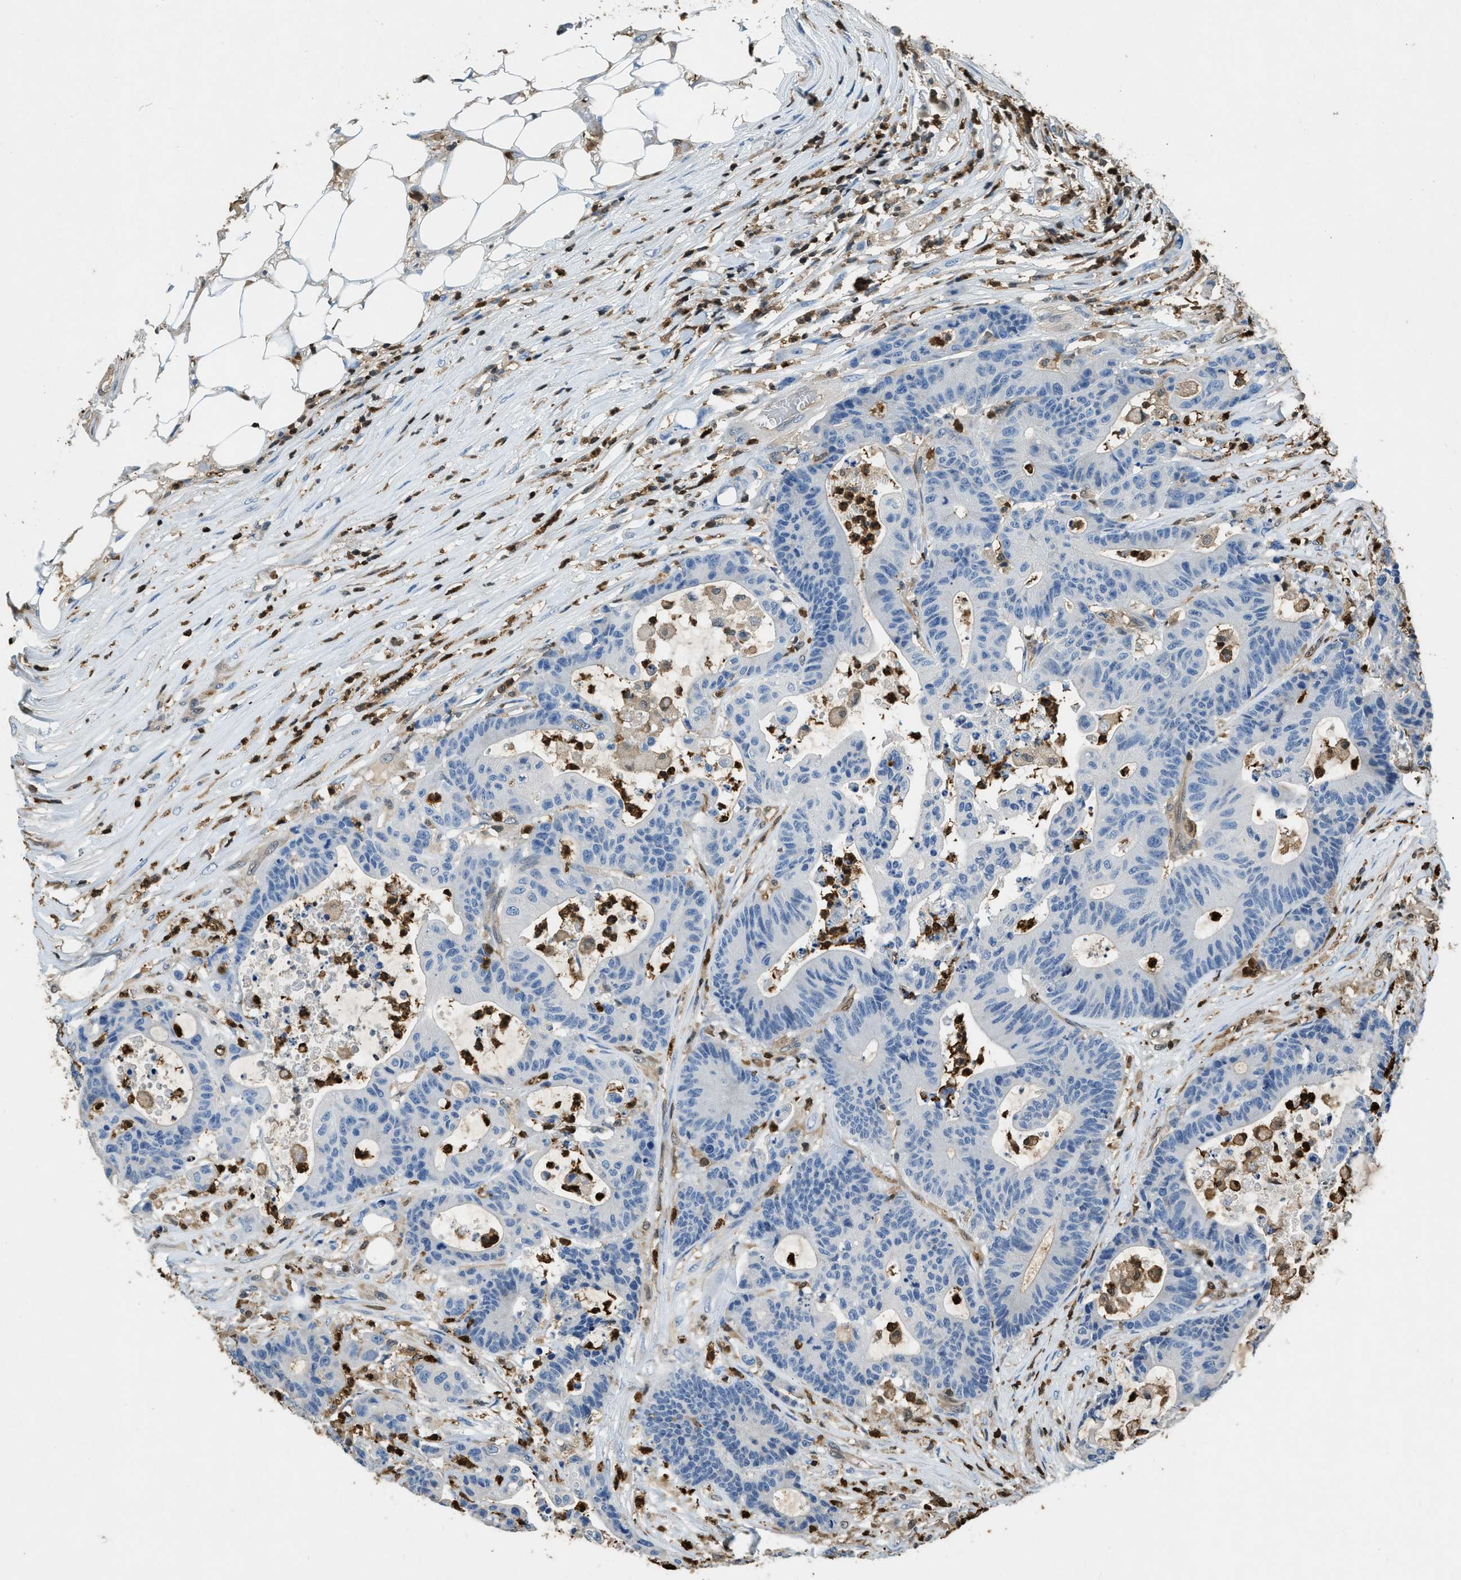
{"staining": {"intensity": "negative", "quantity": "none", "location": "none"}, "tissue": "colorectal cancer", "cell_type": "Tumor cells", "image_type": "cancer", "snomed": [{"axis": "morphology", "description": "Adenocarcinoma, NOS"}, {"axis": "topography", "description": "Colon"}], "caption": "This is an immunohistochemistry image of colorectal cancer. There is no staining in tumor cells.", "gene": "ARHGDIB", "patient": {"sex": "female", "age": 84}}